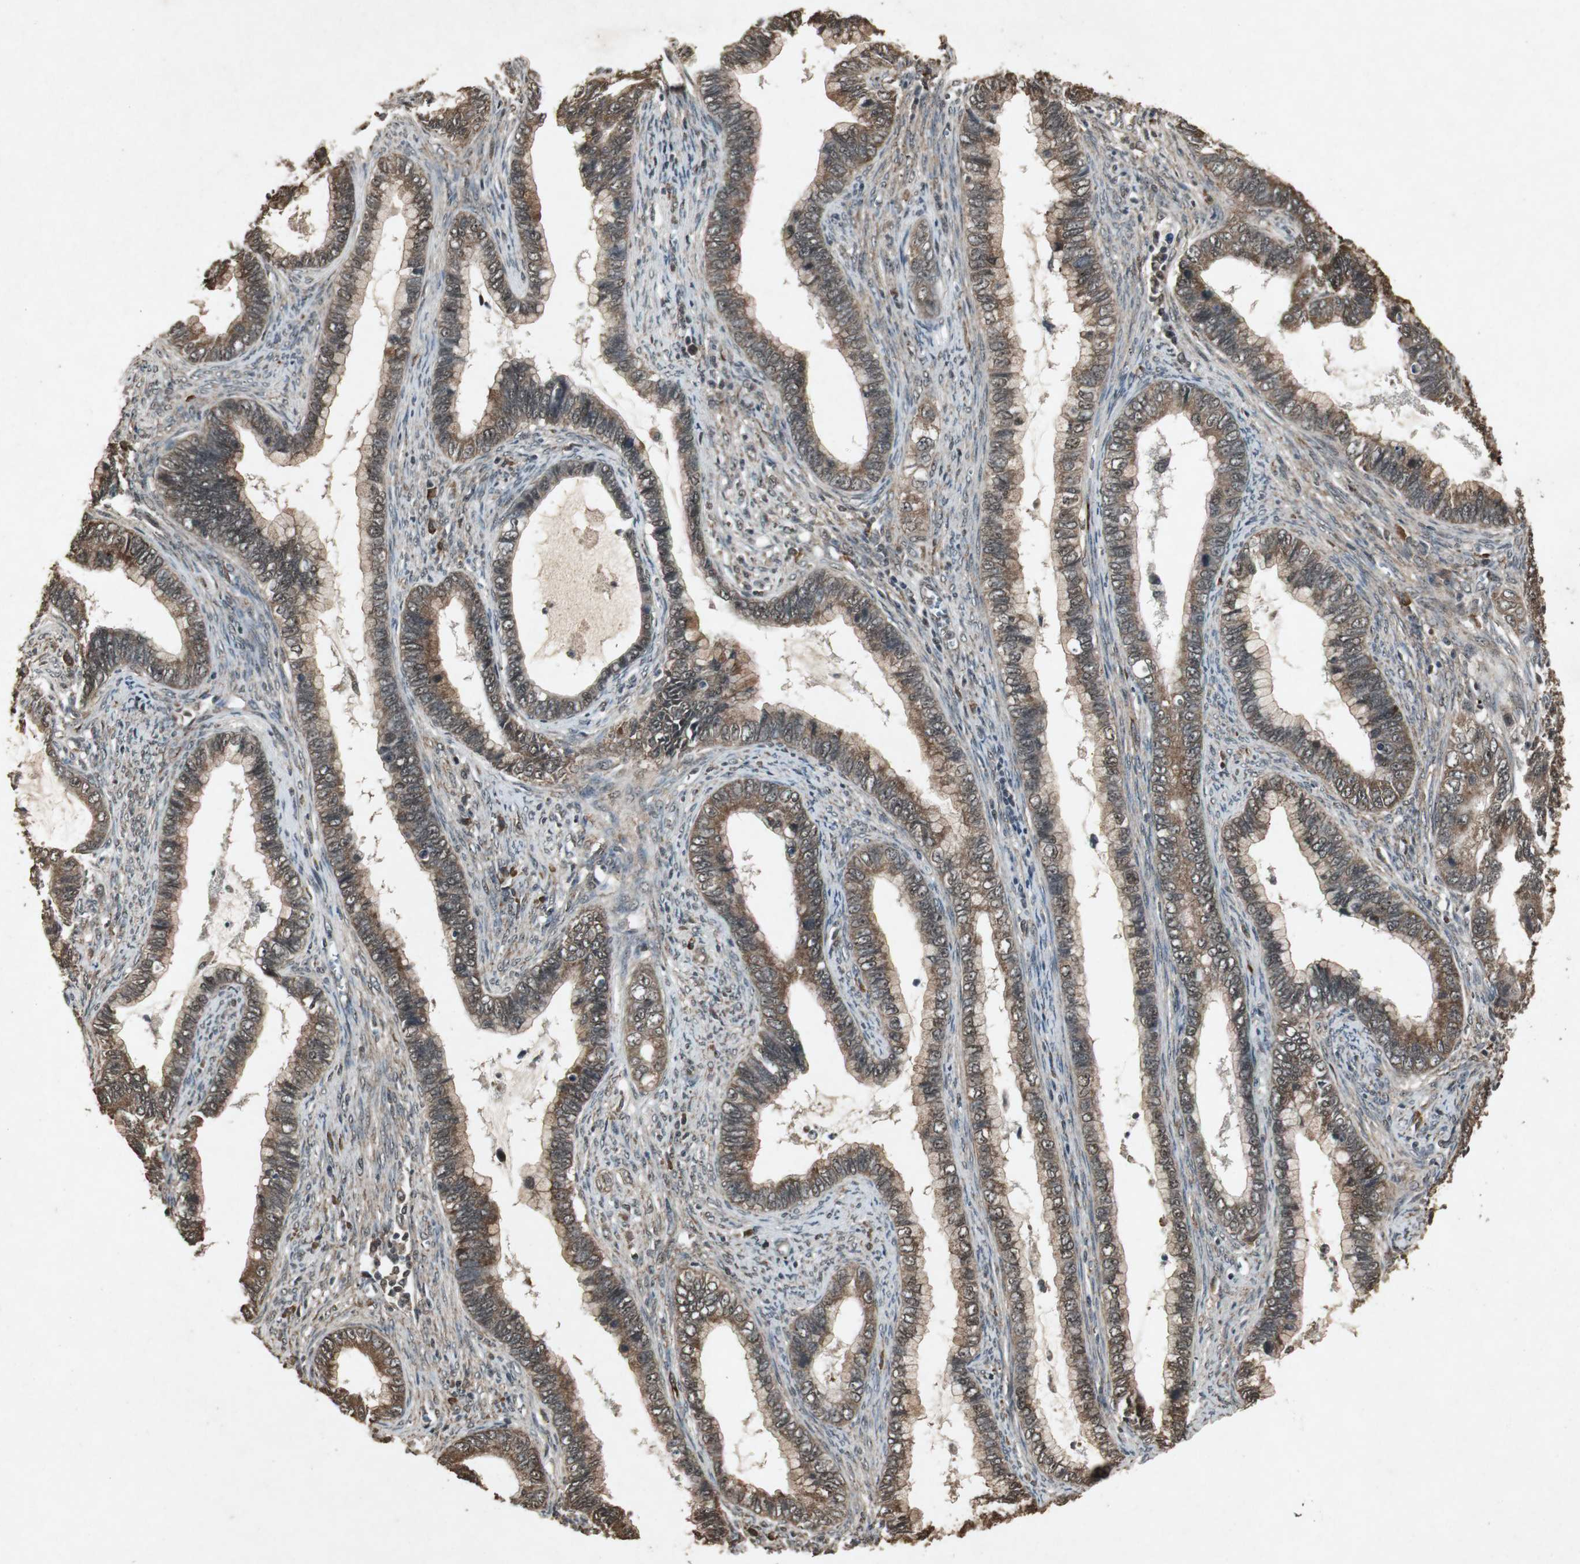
{"staining": {"intensity": "moderate", "quantity": ">75%", "location": "cytoplasmic/membranous,nuclear"}, "tissue": "cervical cancer", "cell_type": "Tumor cells", "image_type": "cancer", "snomed": [{"axis": "morphology", "description": "Adenocarcinoma, NOS"}, {"axis": "topography", "description": "Cervix"}], "caption": "Immunohistochemistry (DAB (3,3'-diaminobenzidine)) staining of cervical cancer (adenocarcinoma) exhibits moderate cytoplasmic/membranous and nuclear protein expression in approximately >75% of tumor cells. (IHC, brightfield microscopy, high magnification).", "gene": "EMX1", "patient": {"sex": "female", "age": 44}}